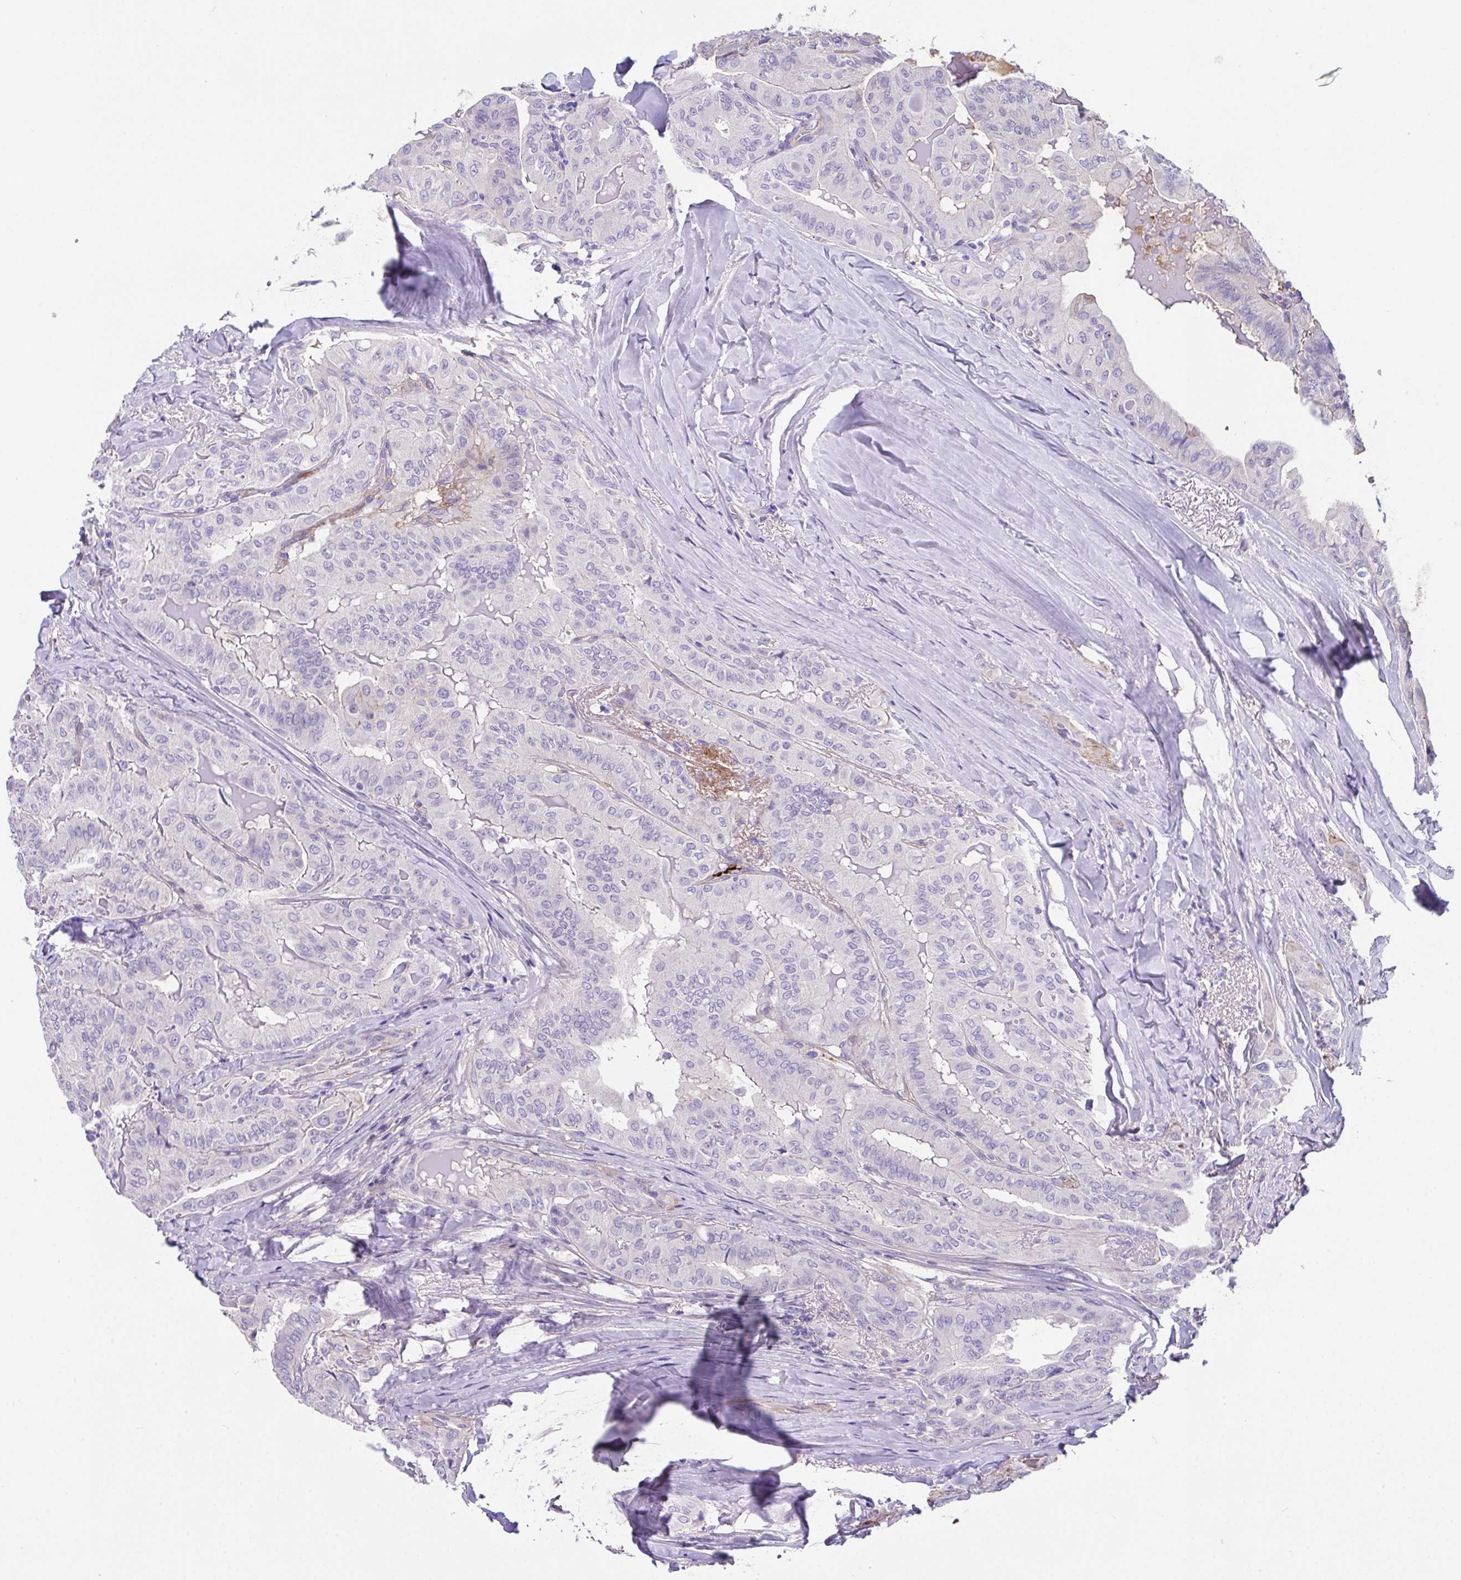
{"staining": {"intensity": "negative", "quantity": "none", "location": "none"}, "tissue": "thyroid cancer", "cell_type": "Tumor cells", "image_type": "cancer", "snomed": [{"axis": "morphology", "description": "Papillary adenocarcinoma, NOS"}, {"axis": "topography", "description": "Thyroid gland"}], "caption": "Human thyroid cancer stained for a protein using IHC exhibits no staining in tumor cells.", "gene": "ZNF813", "patient": {"sex": "female", "age": 68}}